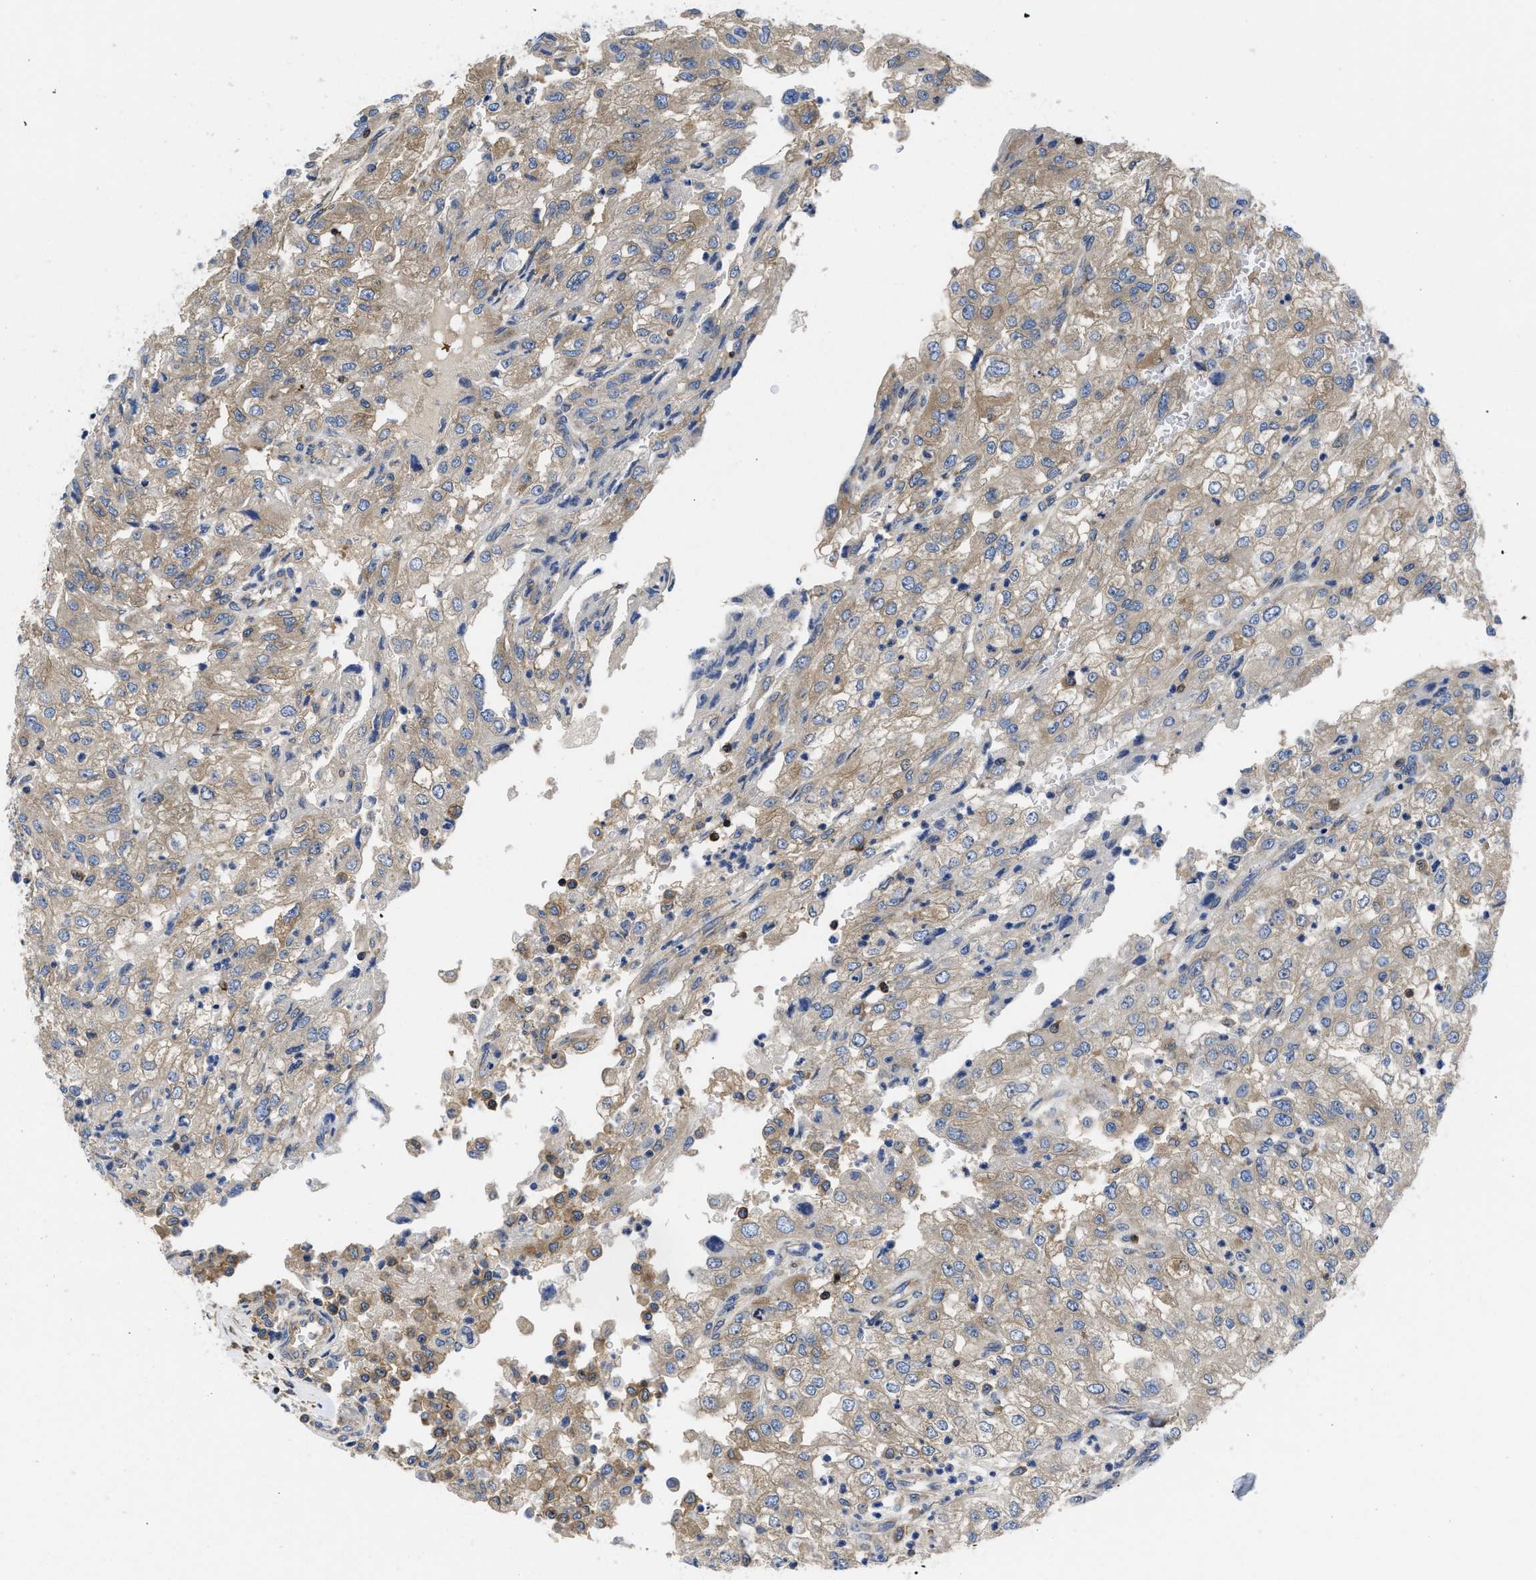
{"staining": {"intensity": "weak", "quantity": ">75%", "location": "cytoplasmic/membranous"}, "tissue": "renal cancer", "cell_type": "Tumor cells", "image_type": "cancer", "snomed": [{"axis": "morphology", "description": "Adenocarcinoma, NOS"}, {"axis": "topography", "description": "Kidney"}], "caption": "A brown stain labels weak cytoplasmic/membranous expression of a protein in renal cancer (adenocarcinoma) tumor cells. The protein of interest is stained brown, and the nuclei are stained in blue (DAB (3,3'-diaminobenzidine) IHC with brightfield microscopy, high magnification).", "gene": "YARS1", "patient": {"sex": "female", "age": 54}}